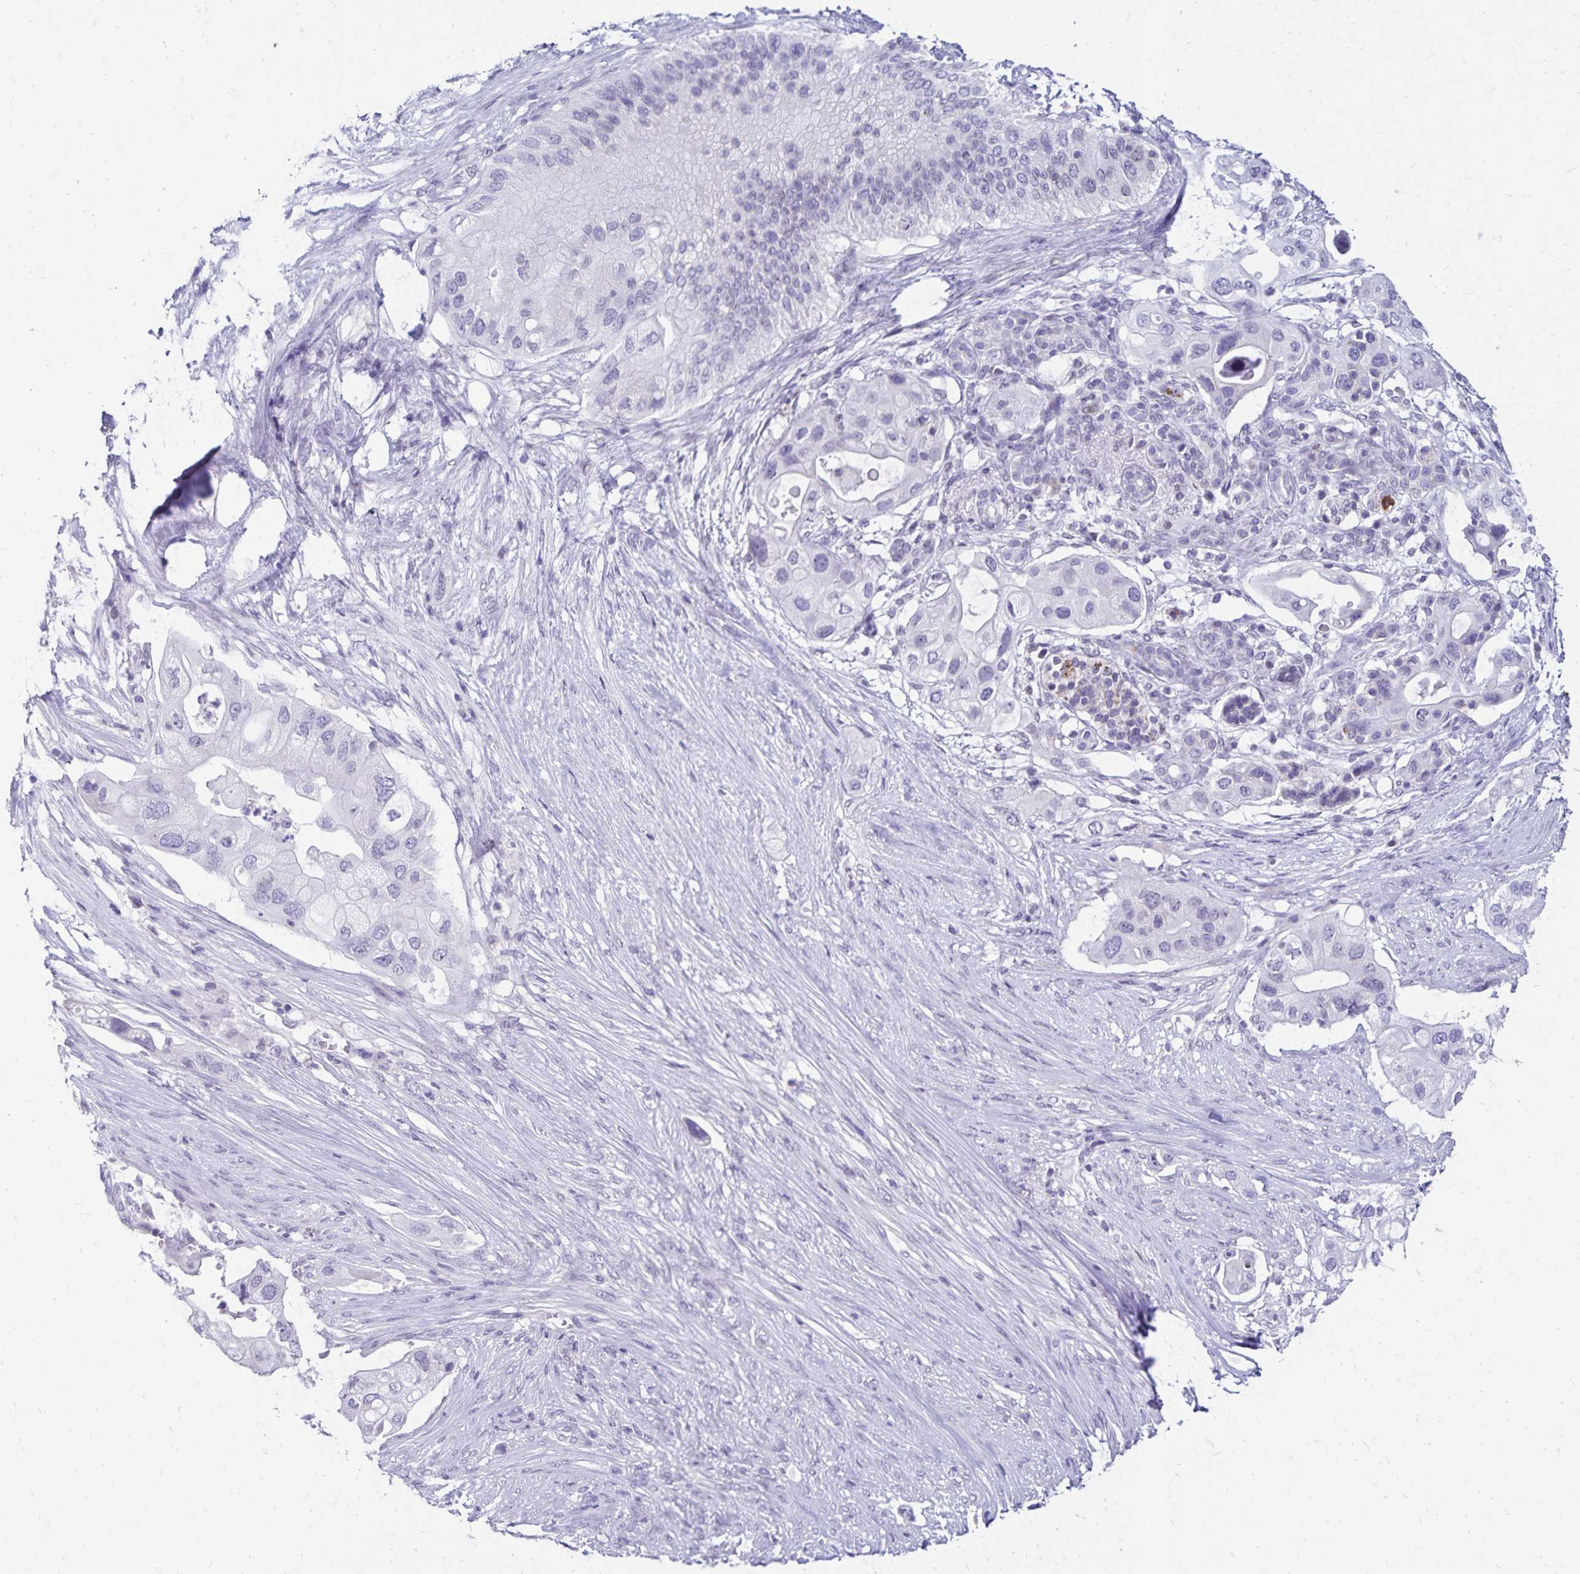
{"staining": {"intensity": "negative", "quantity": "none", "location": "none"}, "tissue": "pancreatic cancer", "cell_type": "Tumor cells", "image_type": "cancer", "snomed": [{"axis": "morphology", "description": "Adenocarcinoma, NOS"}, {"axis": "topography", "description": "Pancreas"}], "caption": "IHC of pancreatic cancer (adenocarcinoma) demonstrates no staining in tumor cells.", "gene": "FAM166C", "patient": {"sex": "female", "age": 72}}